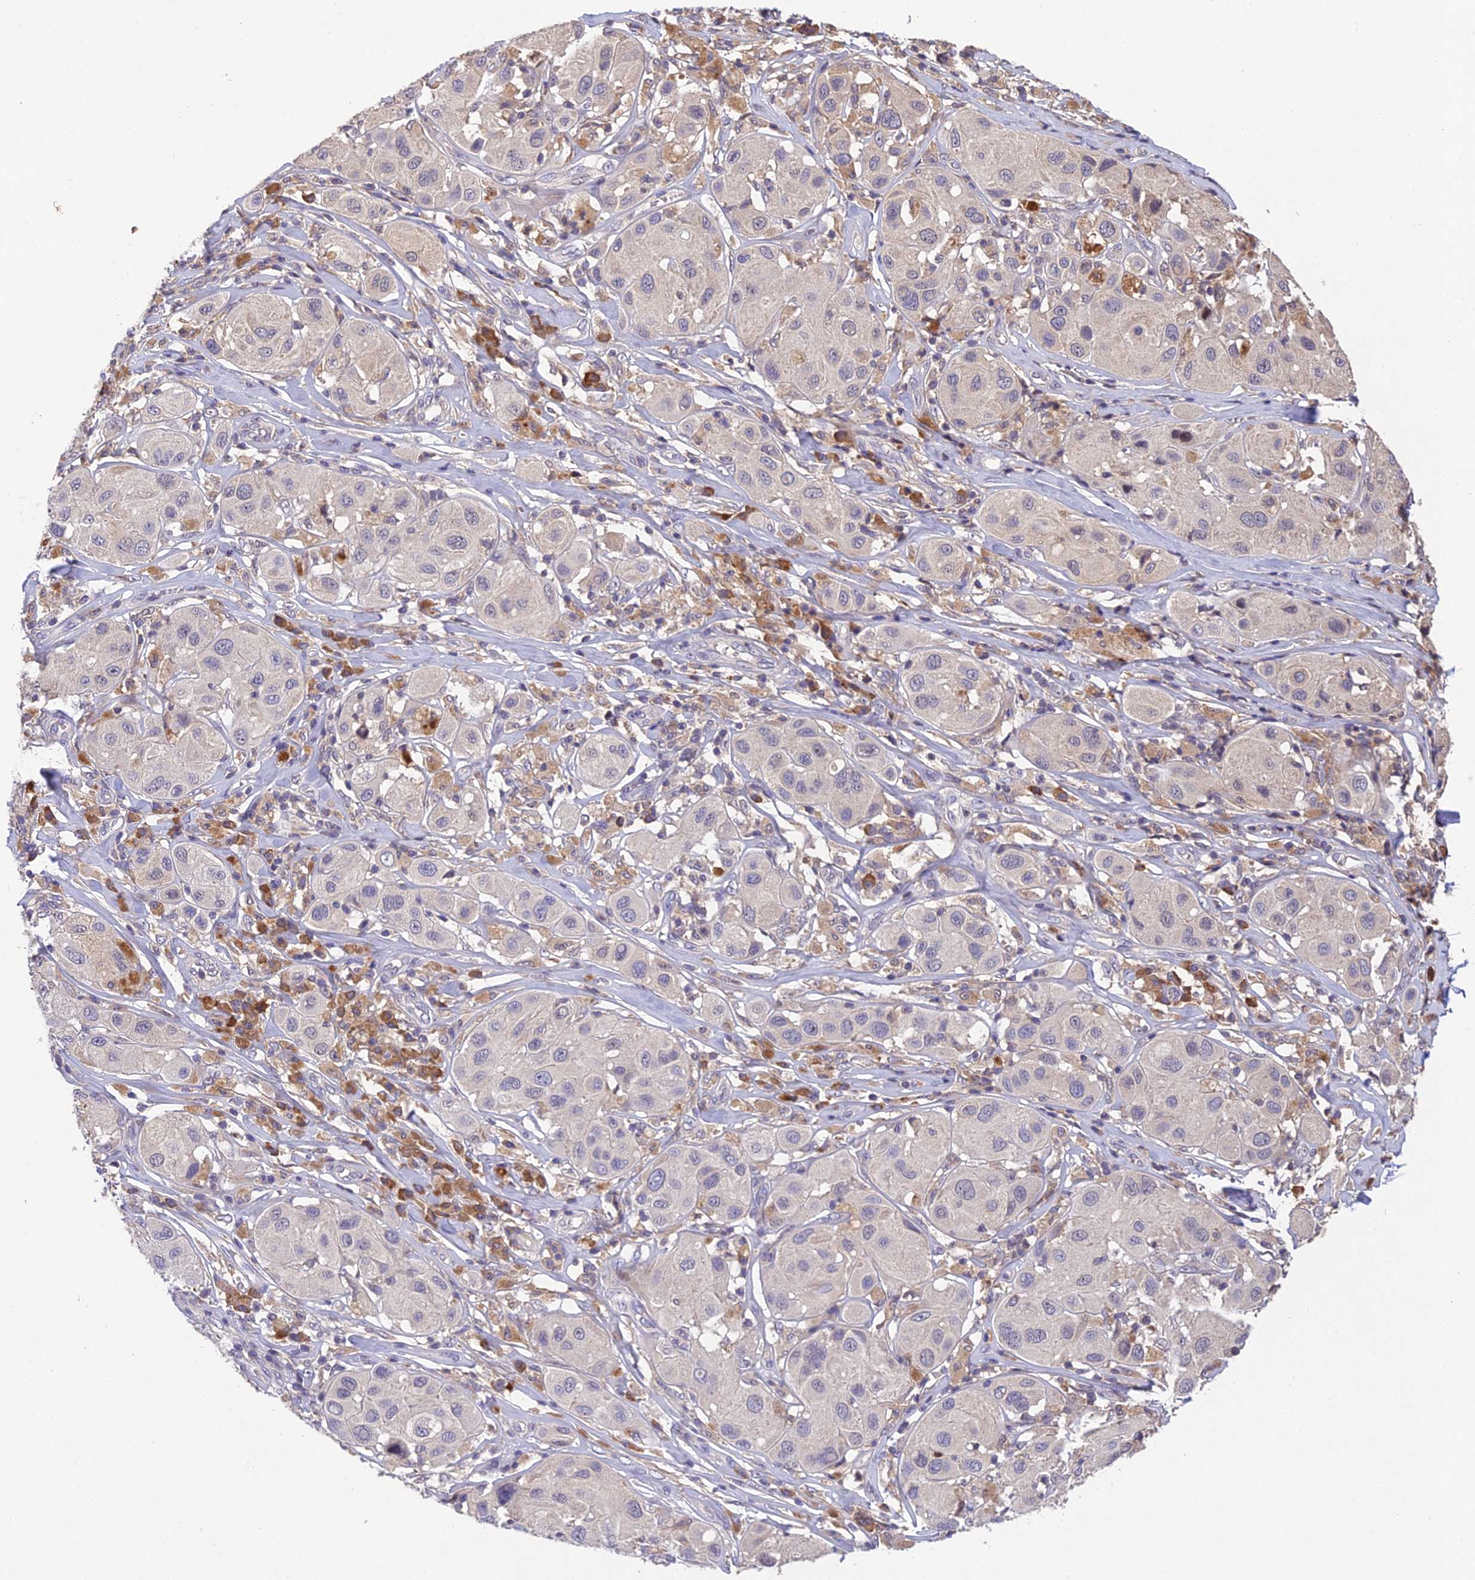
{"staining": {"intensity": "negative", "quantity": "none", "location": "none"}, "tissue": "melanoma", "cell_type": "Tumor cells", "image_type": "cancer", "snomed": [{"axis": "morphology", "description": "Malignant melanoma, Metastatic site"}, {"axis": "topography", "description": "Skin"}], "caption": "Melanoma stained for a protein using immunohistochemistry displays no expression tumor cells.", "gene": "DENND5B", "patient": {"sex": "male", "age": 41}}